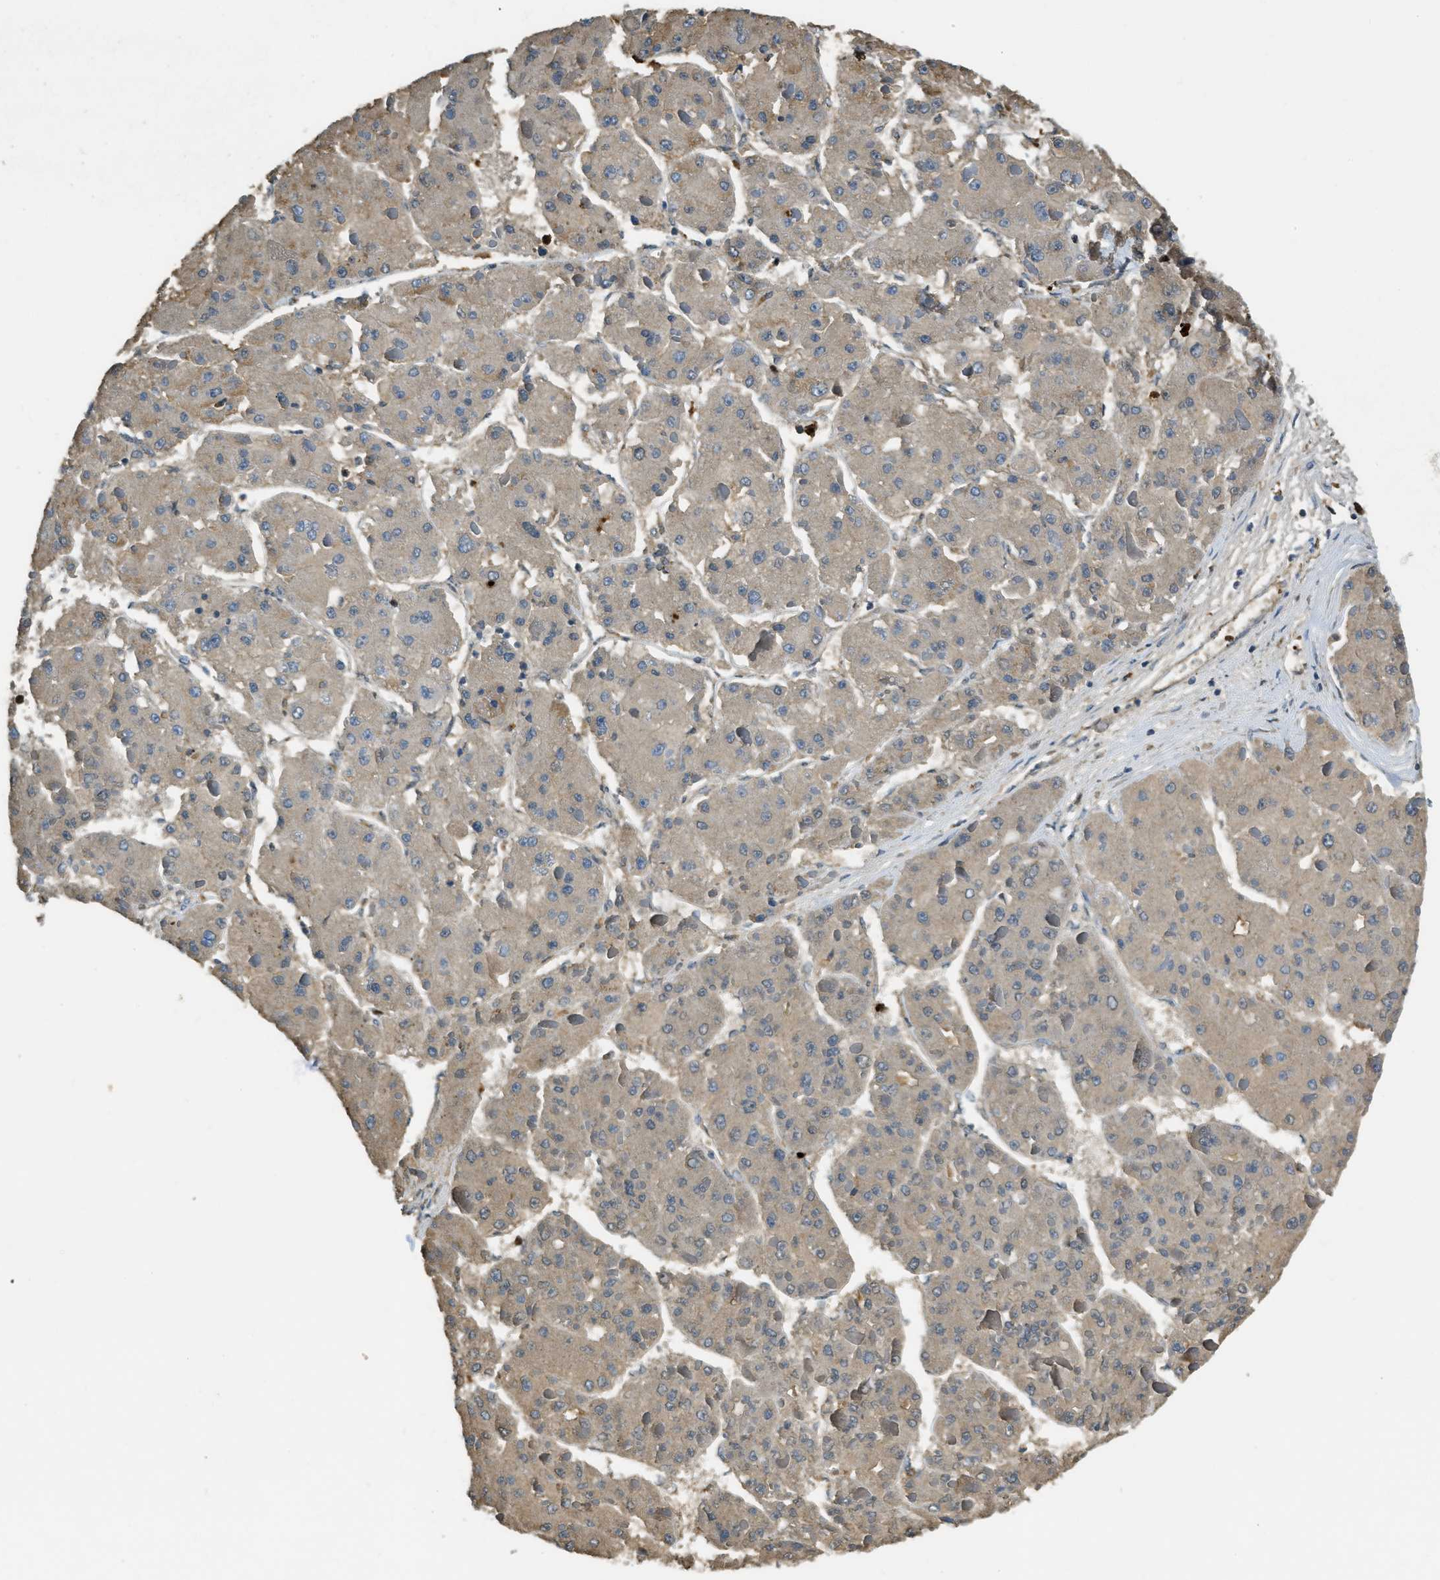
{"staining": {"intensity": "weak", "quantity": ">75%", "location": "cytoplasmic/membranous"}, "tissue": "liver cancer", "cell_type": "Tumor cells", "image_type": "cancer", "snomed": [{"axis": "morphology", "description": "Carcinoma, Hepatocellular, NOS"}, {"axis": "topography", "description": "Liver"}], "caption": "Liver hepatocellular carcinoma was stained to show a protein in brown. There is low levels of weak cytoplasmic/membranous positivity in about >75% of tumor cells.", "gene": "PRTN3", "patient": {"sex": "female", "age": 73}}